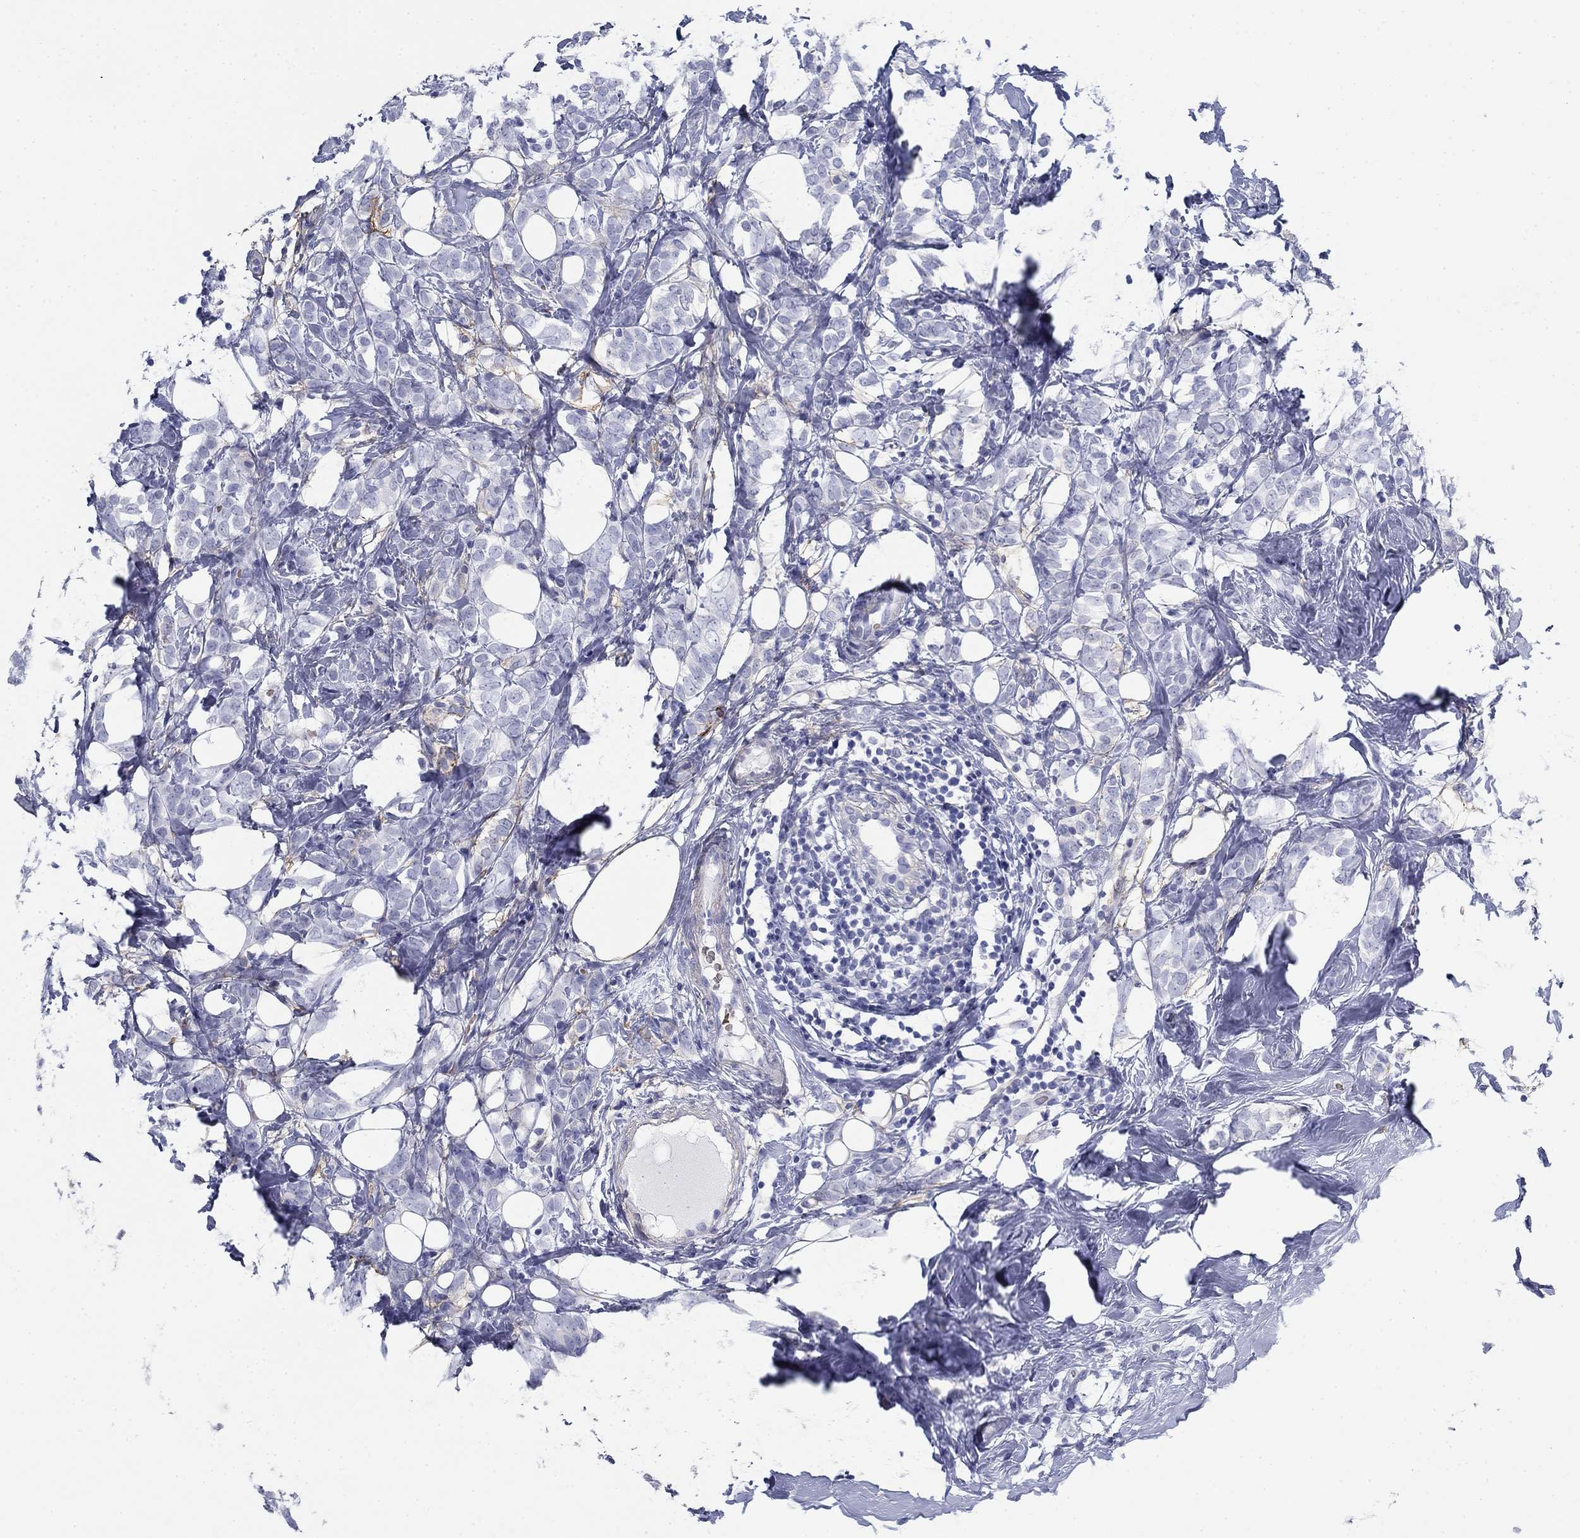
{"staining": {"intensity": "negative", "quantity": "none", "location": "none"}, "tissue": "breast cancer", "cell_type": "Tumor cells", "image_type": "cancer", "snomed": [{"axis": "morphology", "description": "Lobular carcinoma"}, {"axis": "topography", "description": "Breast"}], "caption": "Tumor cells are negative for brown protein staining in breast lobular carcinoma.", "gene": "GPC1", "patient": {"sex": "female", "age": 49}}